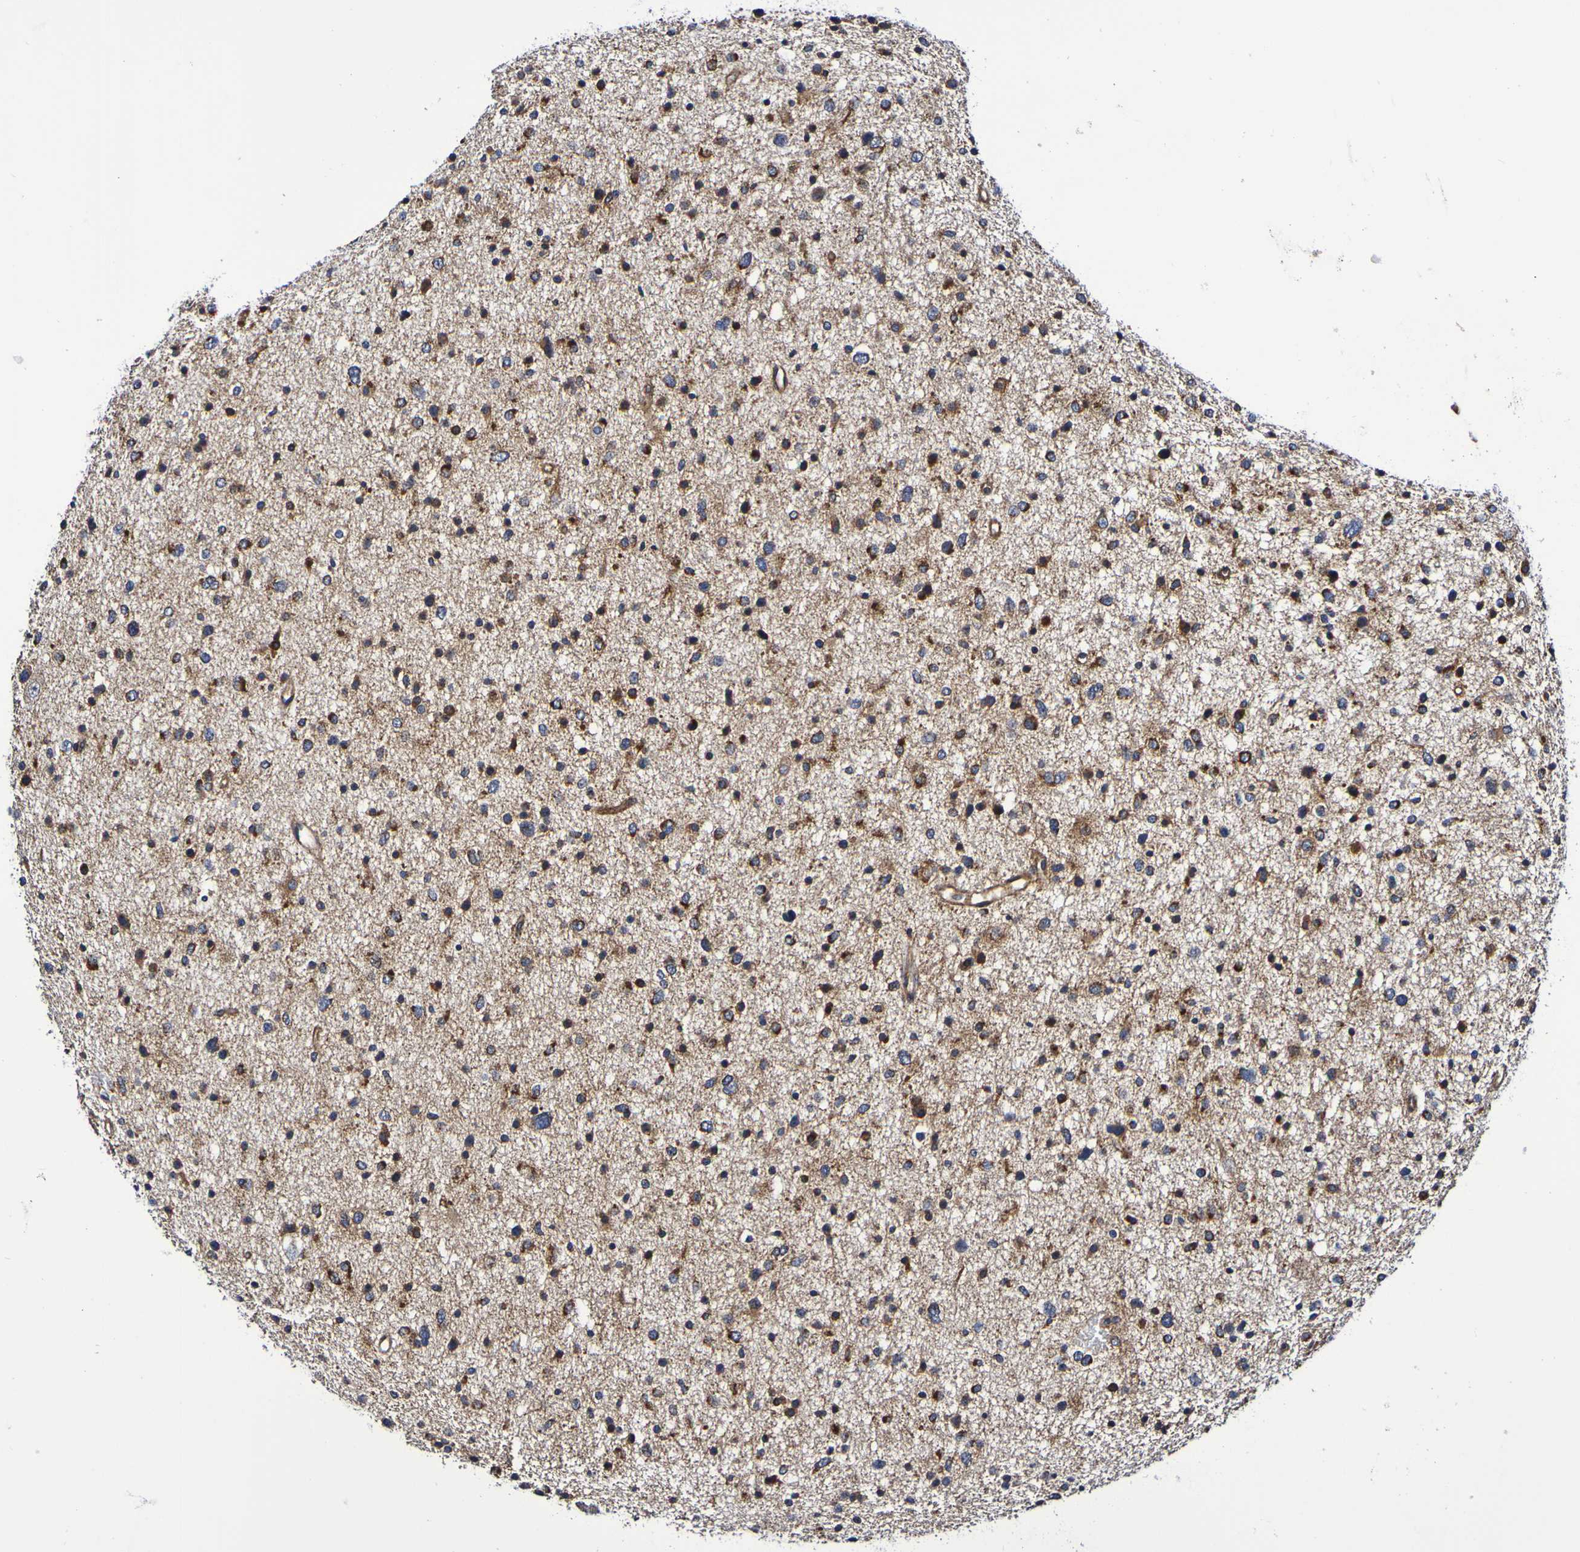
{"staining": {"intensity": "moderate", "quantity": "25%-75%", "location": "cytoplasmic/membranous"}, "tissue": "glioma", "cell_type": "Tumor cells", "image_type": "cancer", "snomed": [{"axis": "morphology", "description": "Glioma, malignant, Low grade"}, {"axis": "topography", "description": "Brain"}], "caption": "Protein staining by immunohistochemistry exhibits moderate cytoplasmic/membranous positivity in approximately 25%-75% of tumor cells in glioma.", "gene": "GJB1", "patient": {"sex": "female", "age": 37}}